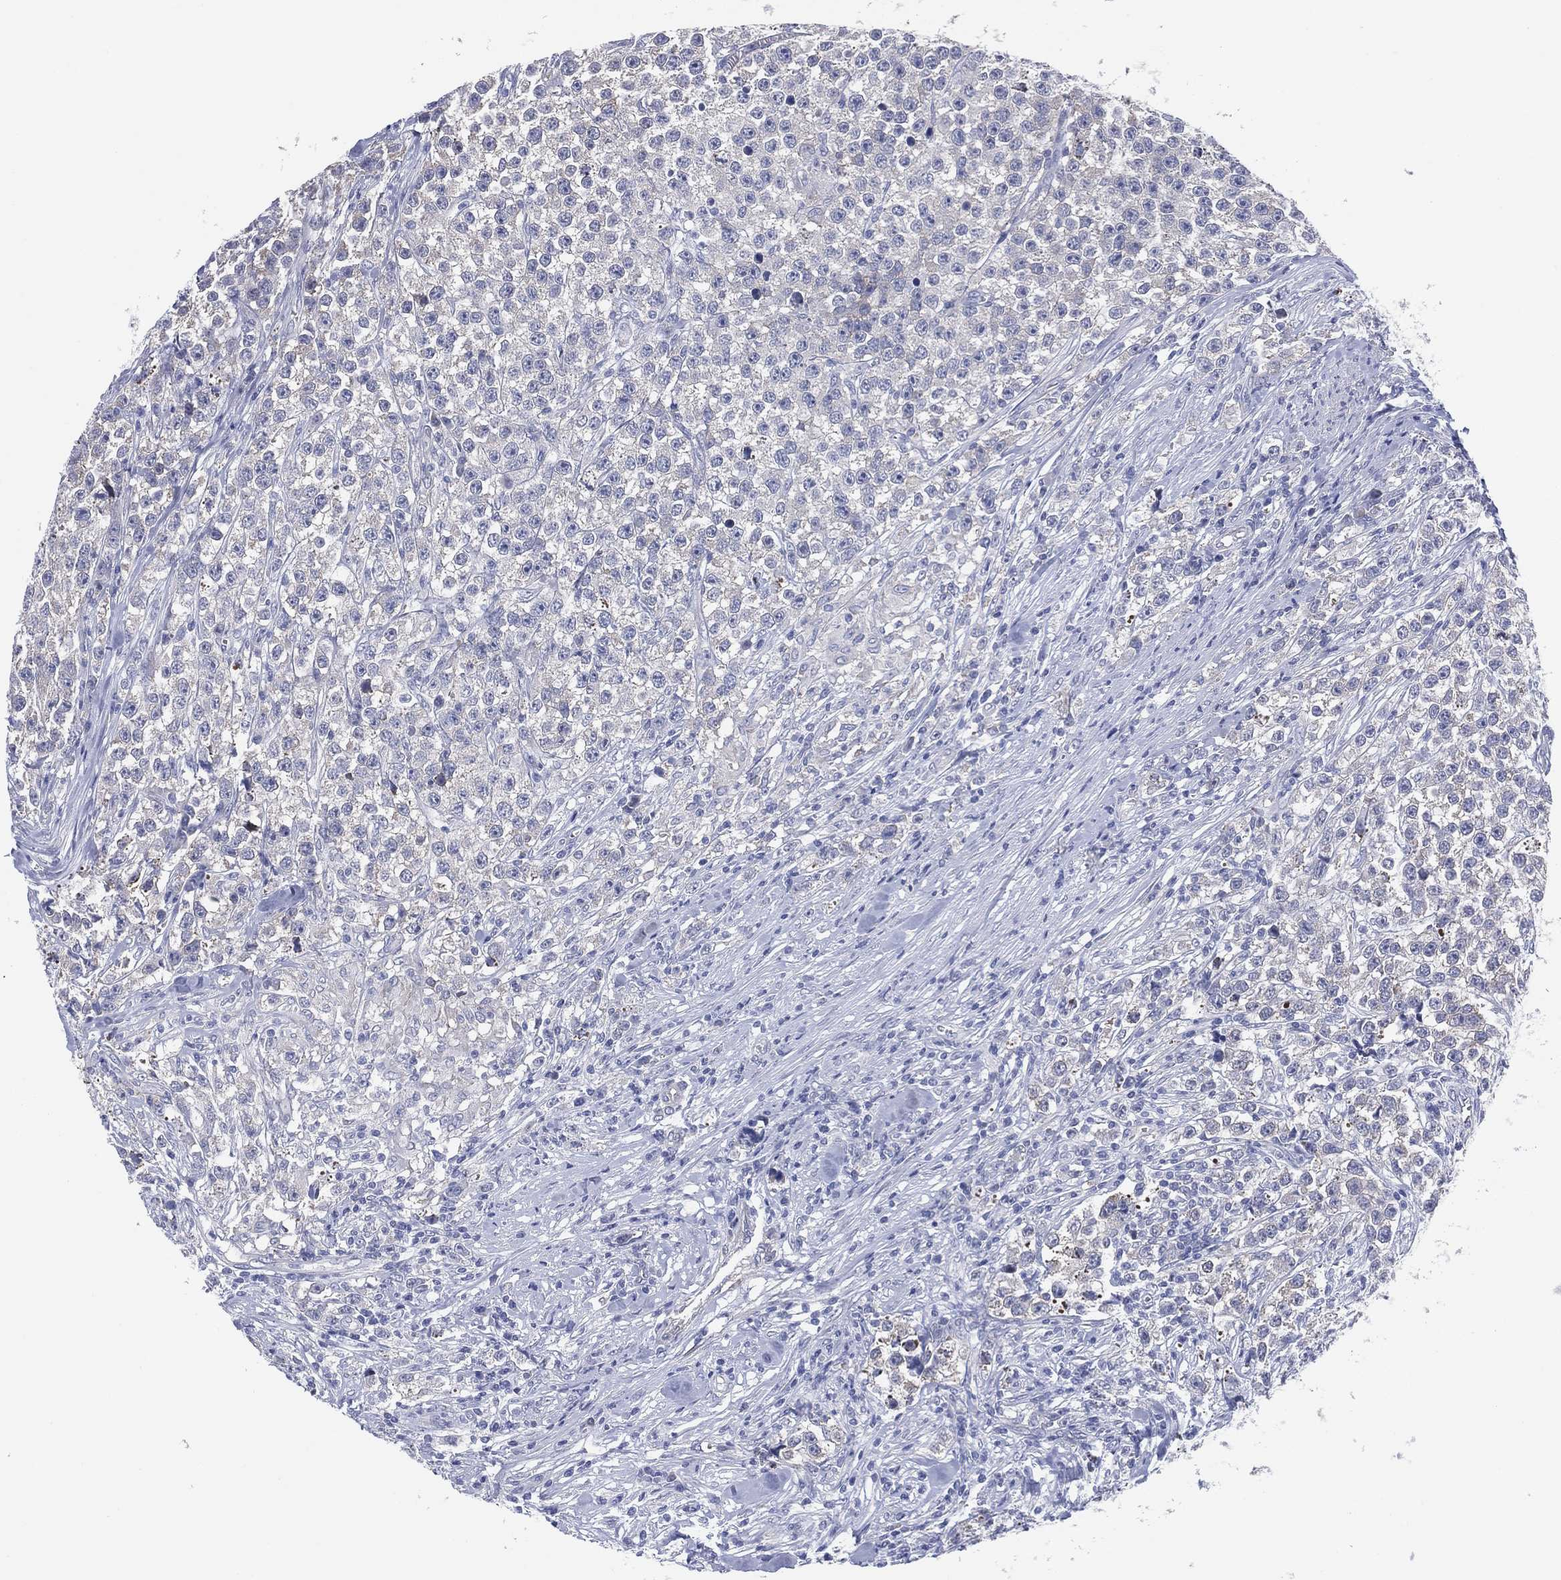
{"staining": {"intensity": "negative", "quantity": "none", "location": "none"}, "tissue": "testis cancer", "cell_type": "Tumor cells", "image_type": "cancer", "snomed": [{"axis": "morphology", "description": "Seminoma, NOS"}, {"axis": "topography", "description": "Testis"}], "caption": "Human testis cancer (seminoma) stained for a protein using immunohistochemistry reveals no expression in tumor cells.", "gene": "HEATR4", "patient": {"sex": "male", "age": 59}}